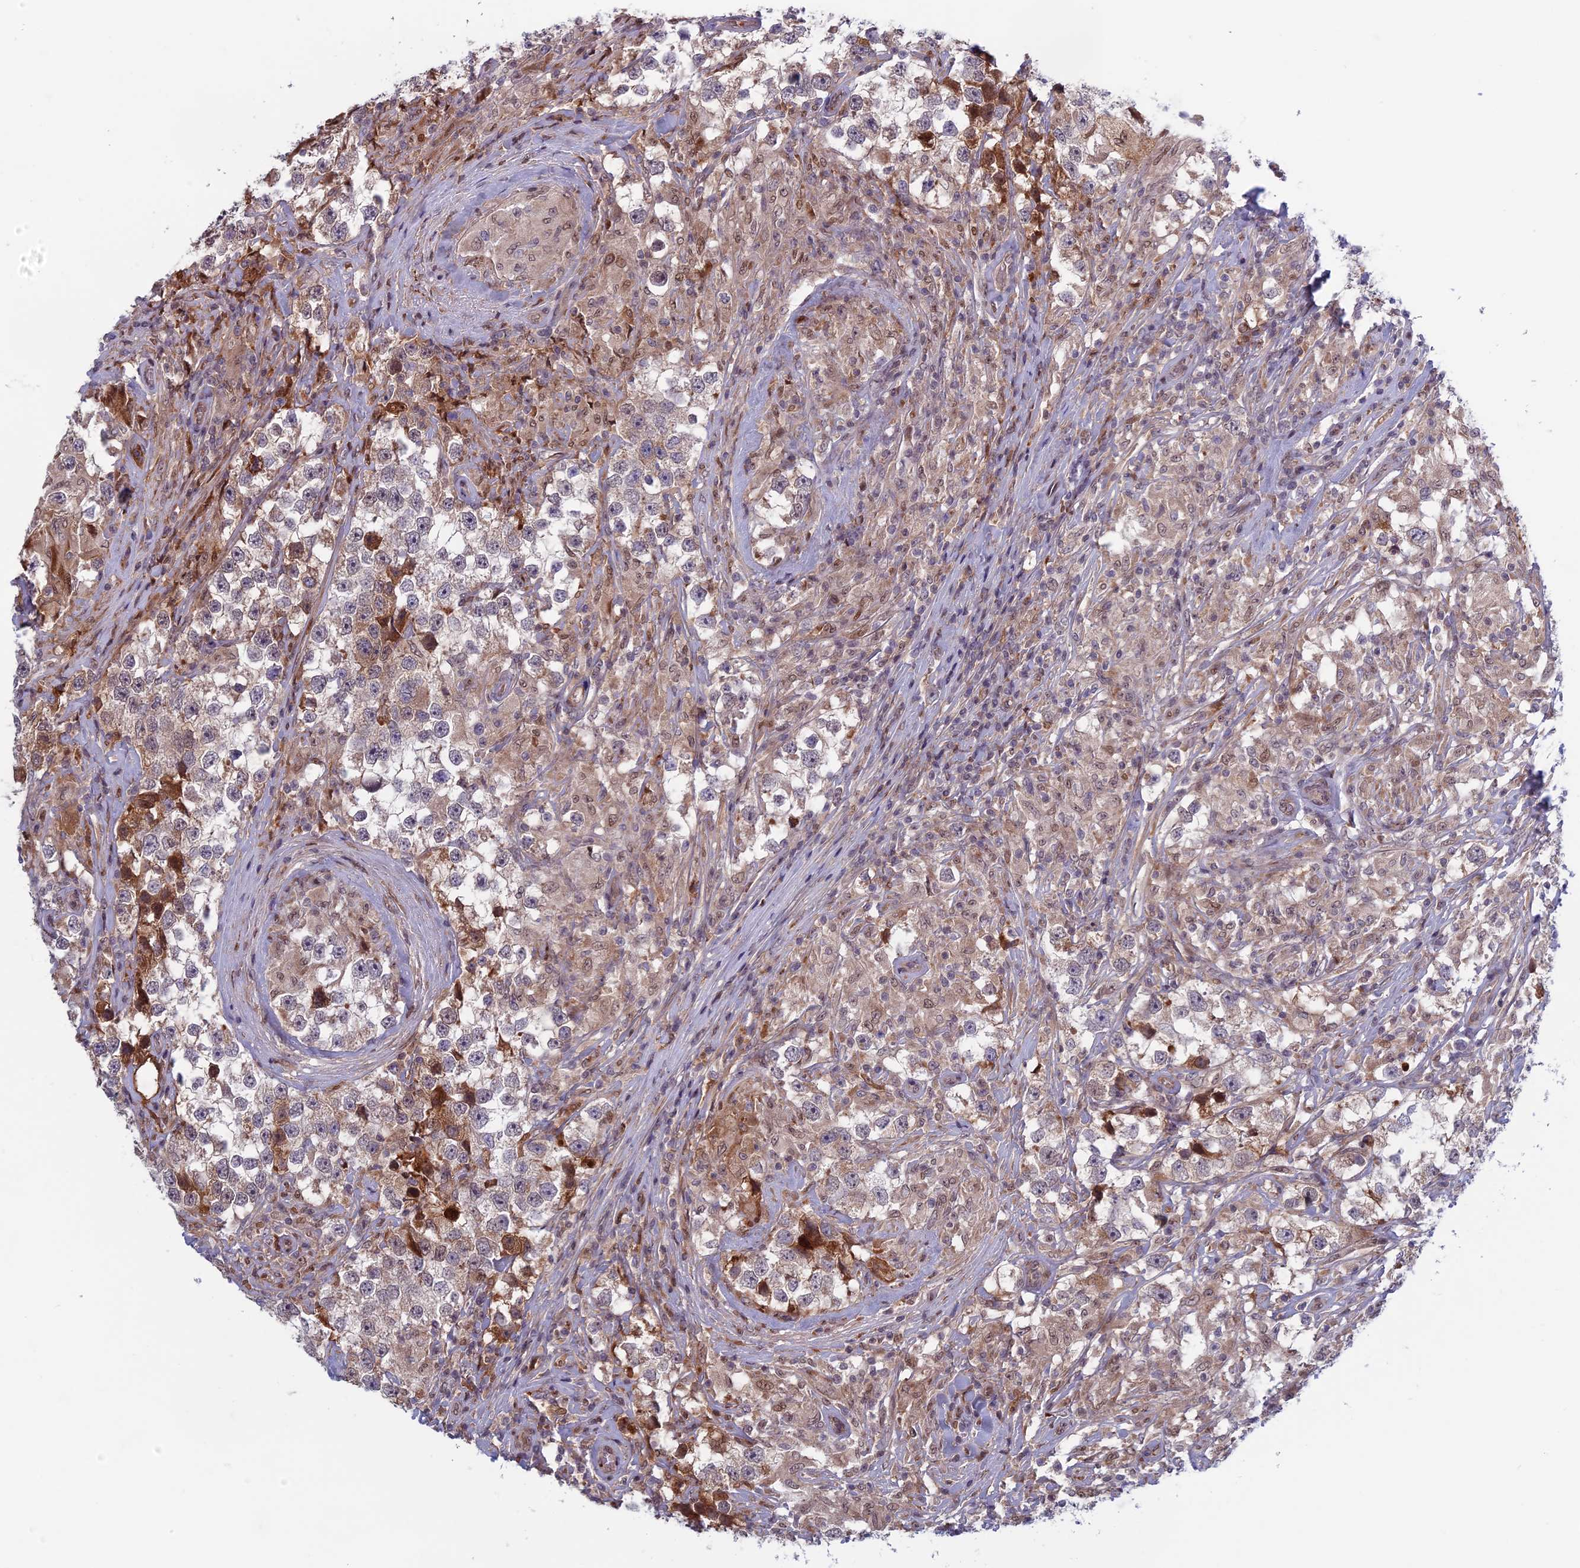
{"staining": {"intensity": "moderate", "quantity": "<25%", "location": "cytoplasmic/membranous"}, "tissue": "testis cancer", "cell_type": "Tumor cells", "image_type": "cancer", "snomed": [{"axis": "morphology", "description": "Seminoma, NOS"}, {"axis": "topography", "description": "Testis"}], "caption": "This micrograph demonstrates seminoma (testis) stained with IHC to label a protein in brown. The cytoplasmic/membranous of tumor cells show moderate positivity for the protein. Nuclei are counter-stained blue.", "gene": "FADS1", "patient": {"sex": "male", "age": 46}}